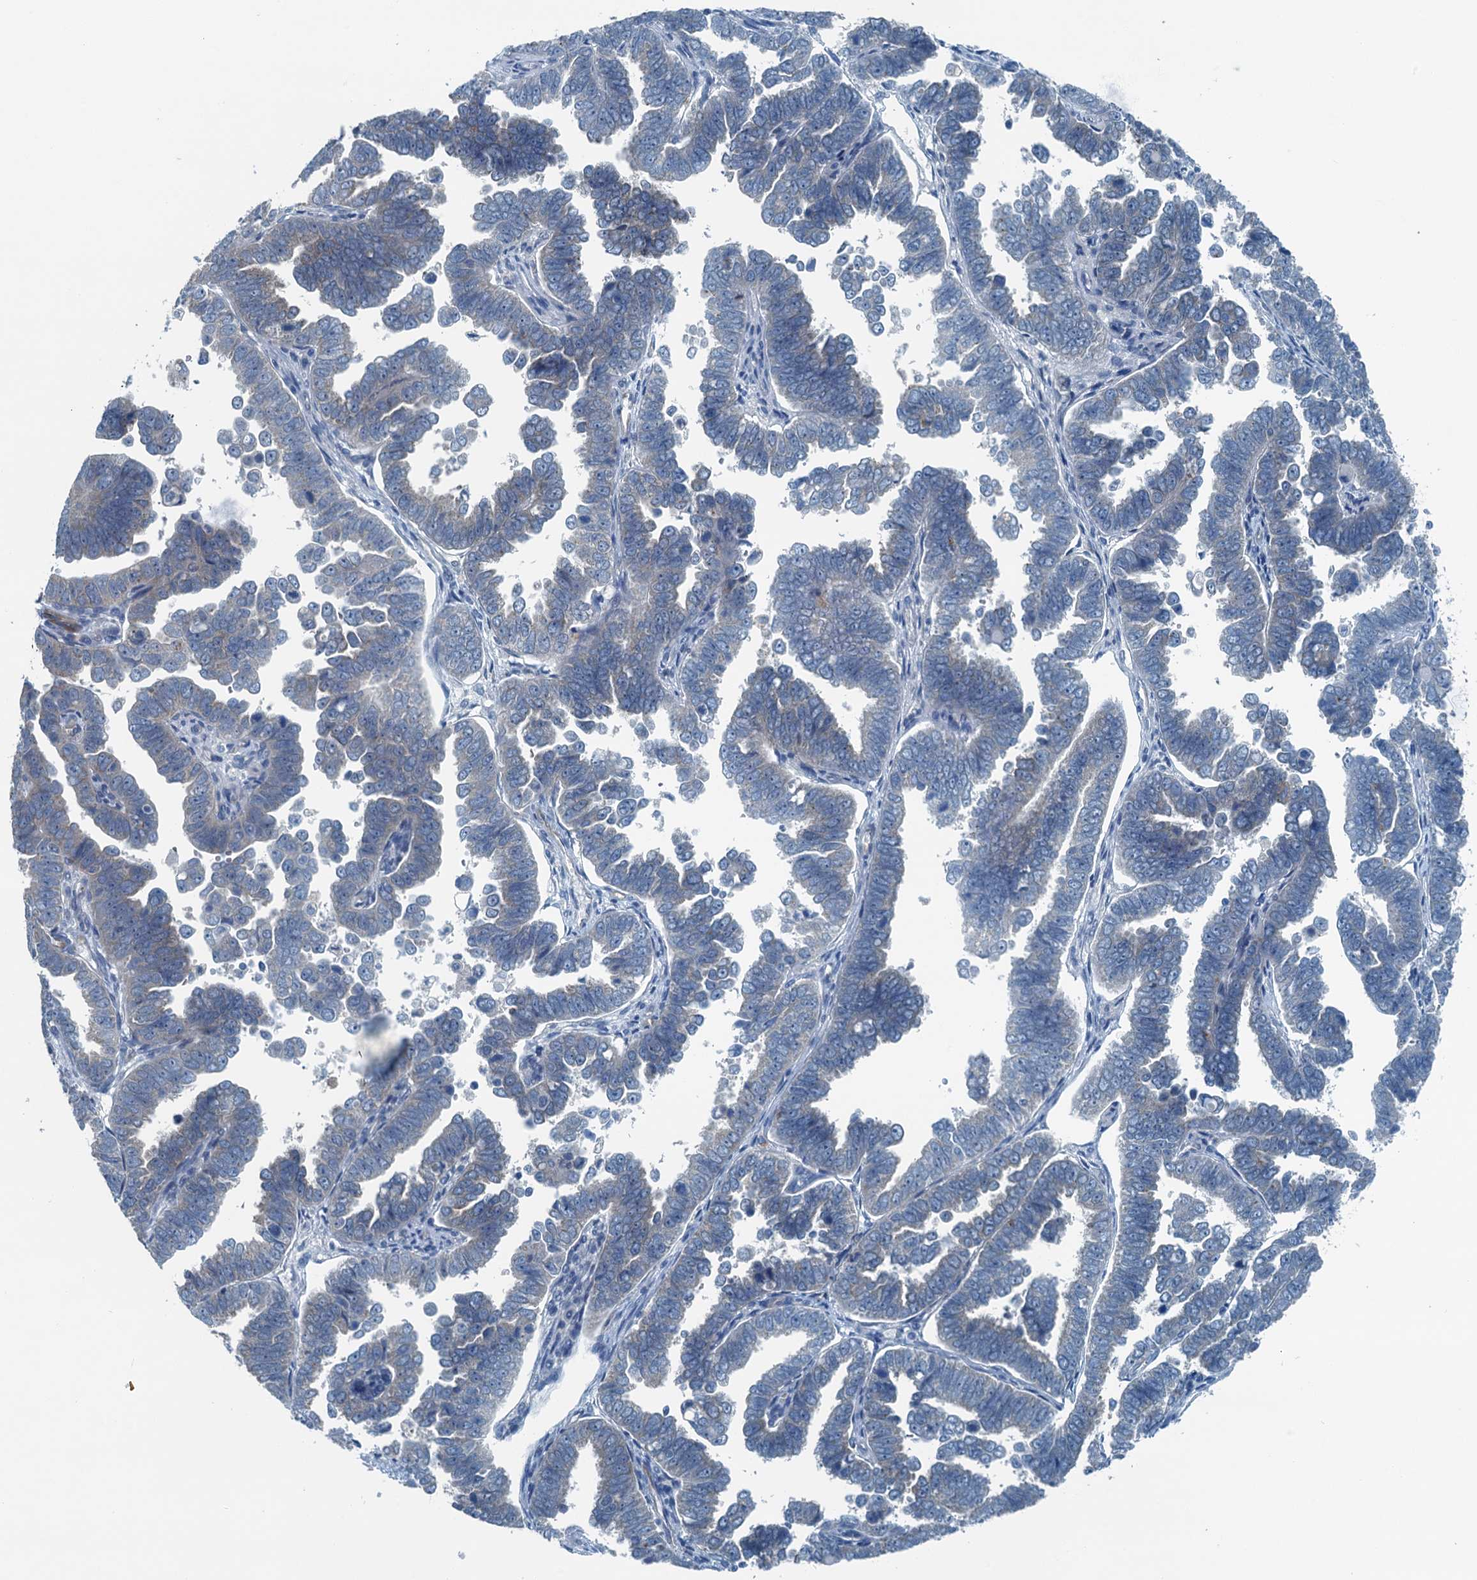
{"staining": {"intensity": "negative", "quantity": "none", "location": "none"}, "tissue": "endometrial cancer", "cell_type": "Tumor cells", "image_type": "cancer", "snomed": [{"axis": "morphology", "description": "Adenocarcinoma, NOS"}, {"axis": "topography", "description": "Endometrium"}], "caption": "High magnification brightfield microscopy of endometrial cancer (adenocarcinoma) stained with DAB (3,3'-diaminobenzidine) (brown) and counterstained with hematoxylin (blue): tumor cells show no significant expression. (DAB (3,3'-diaminobenzidine) immunohistochemistry (IHC) with hematoxylin counter stain).", "gene": "GFOD2", "patient": {"sex": "female", "age": 75}}